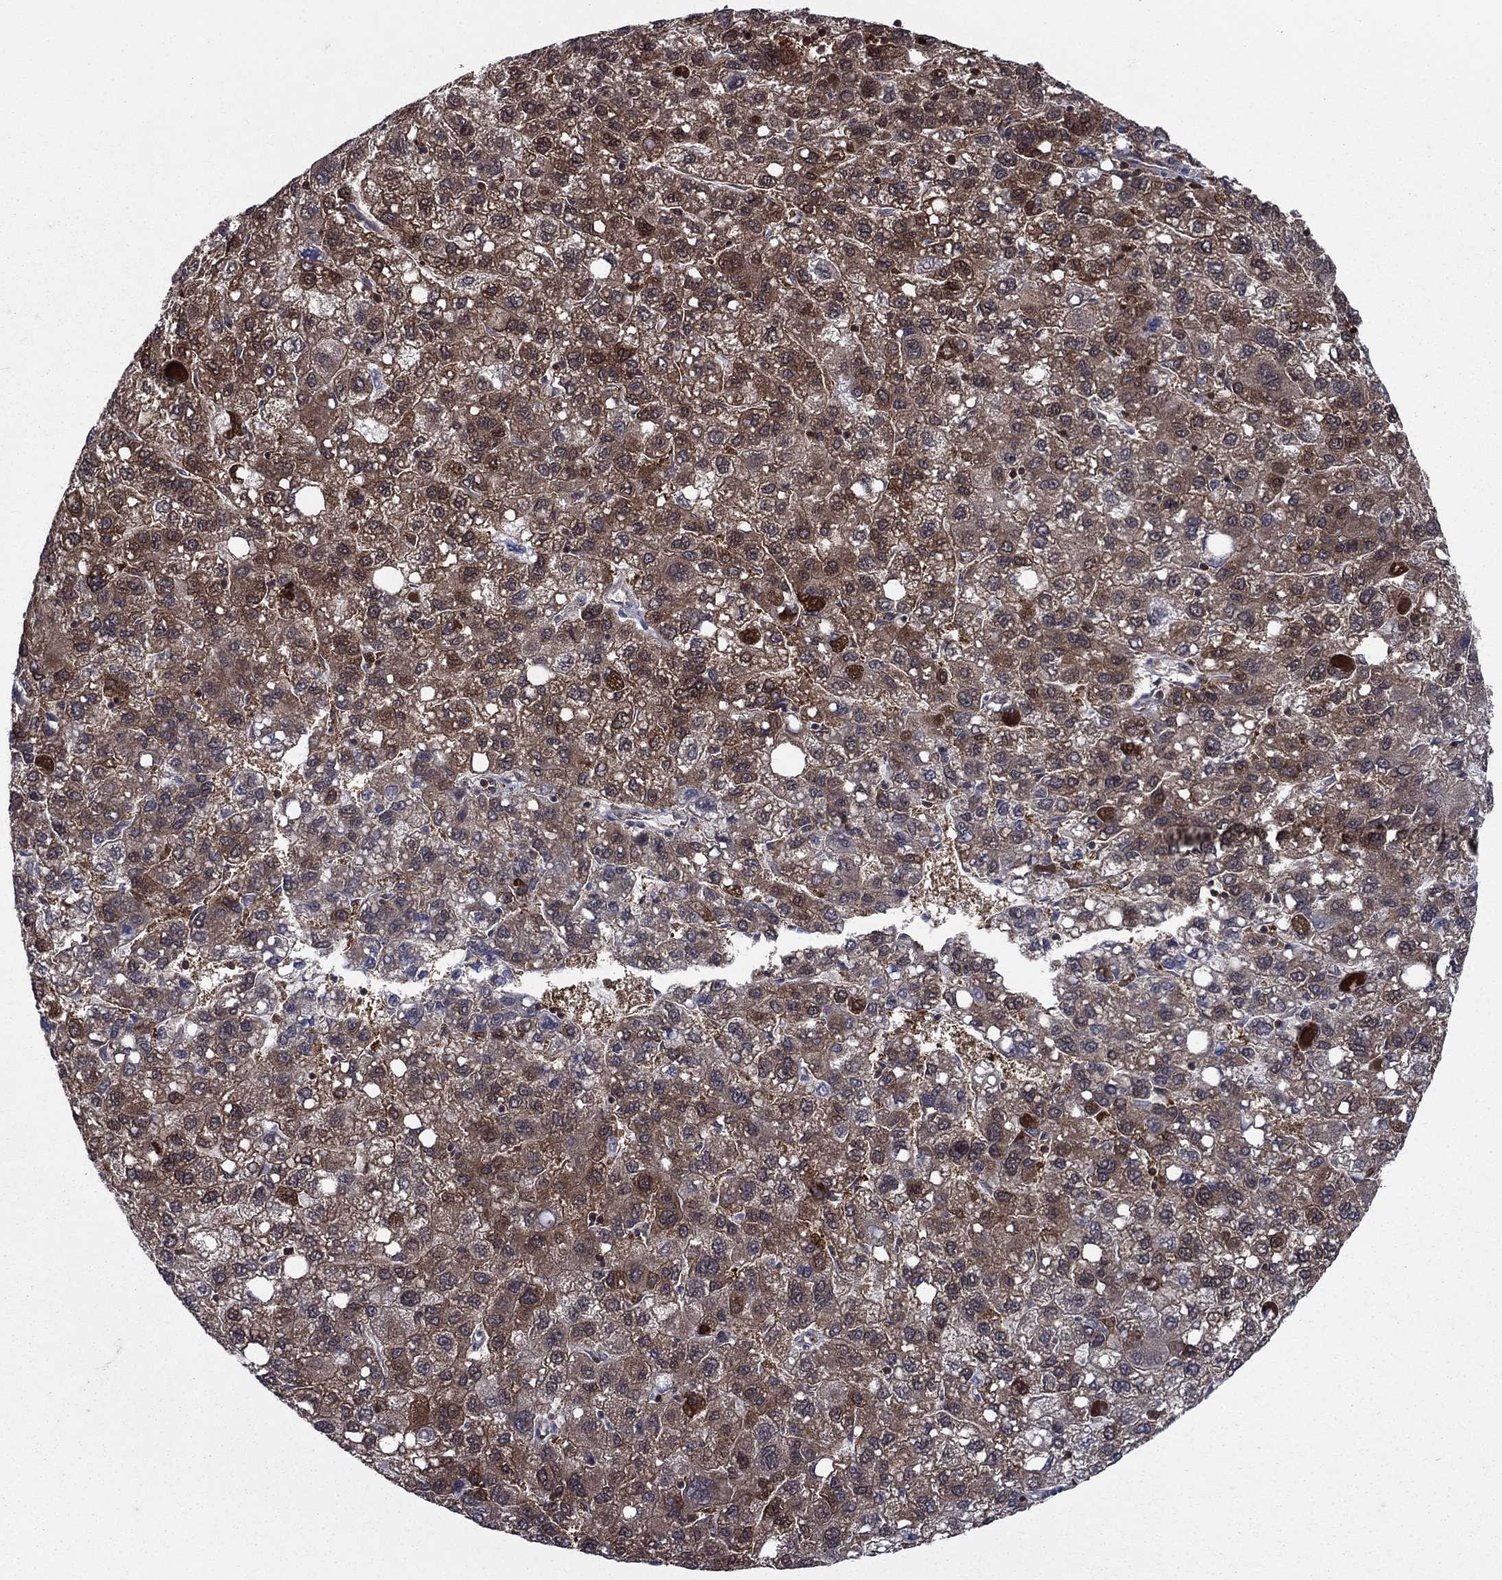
{"staining": {"intensity": "moderate", "quantity": "25%-75%", "location": "cytoplasmic/membranous"}, "tissue": "liver cancer", "cell_type": "Tumor cells", "image_type": "cancer", "snomed": [{"axis": "morphology", "description": "Carcinoma, Hepatocellular, NOS"}, {"axis": "topography", "description": "Liver"}], "caption": "Hepatocellular carcinoma (liver) stained for a protein reveals moderate cytoplasmic/membranous positivity in tumor cells.", "gene": "CACYBP", "patient": {"sex": "female", "age": 82}}